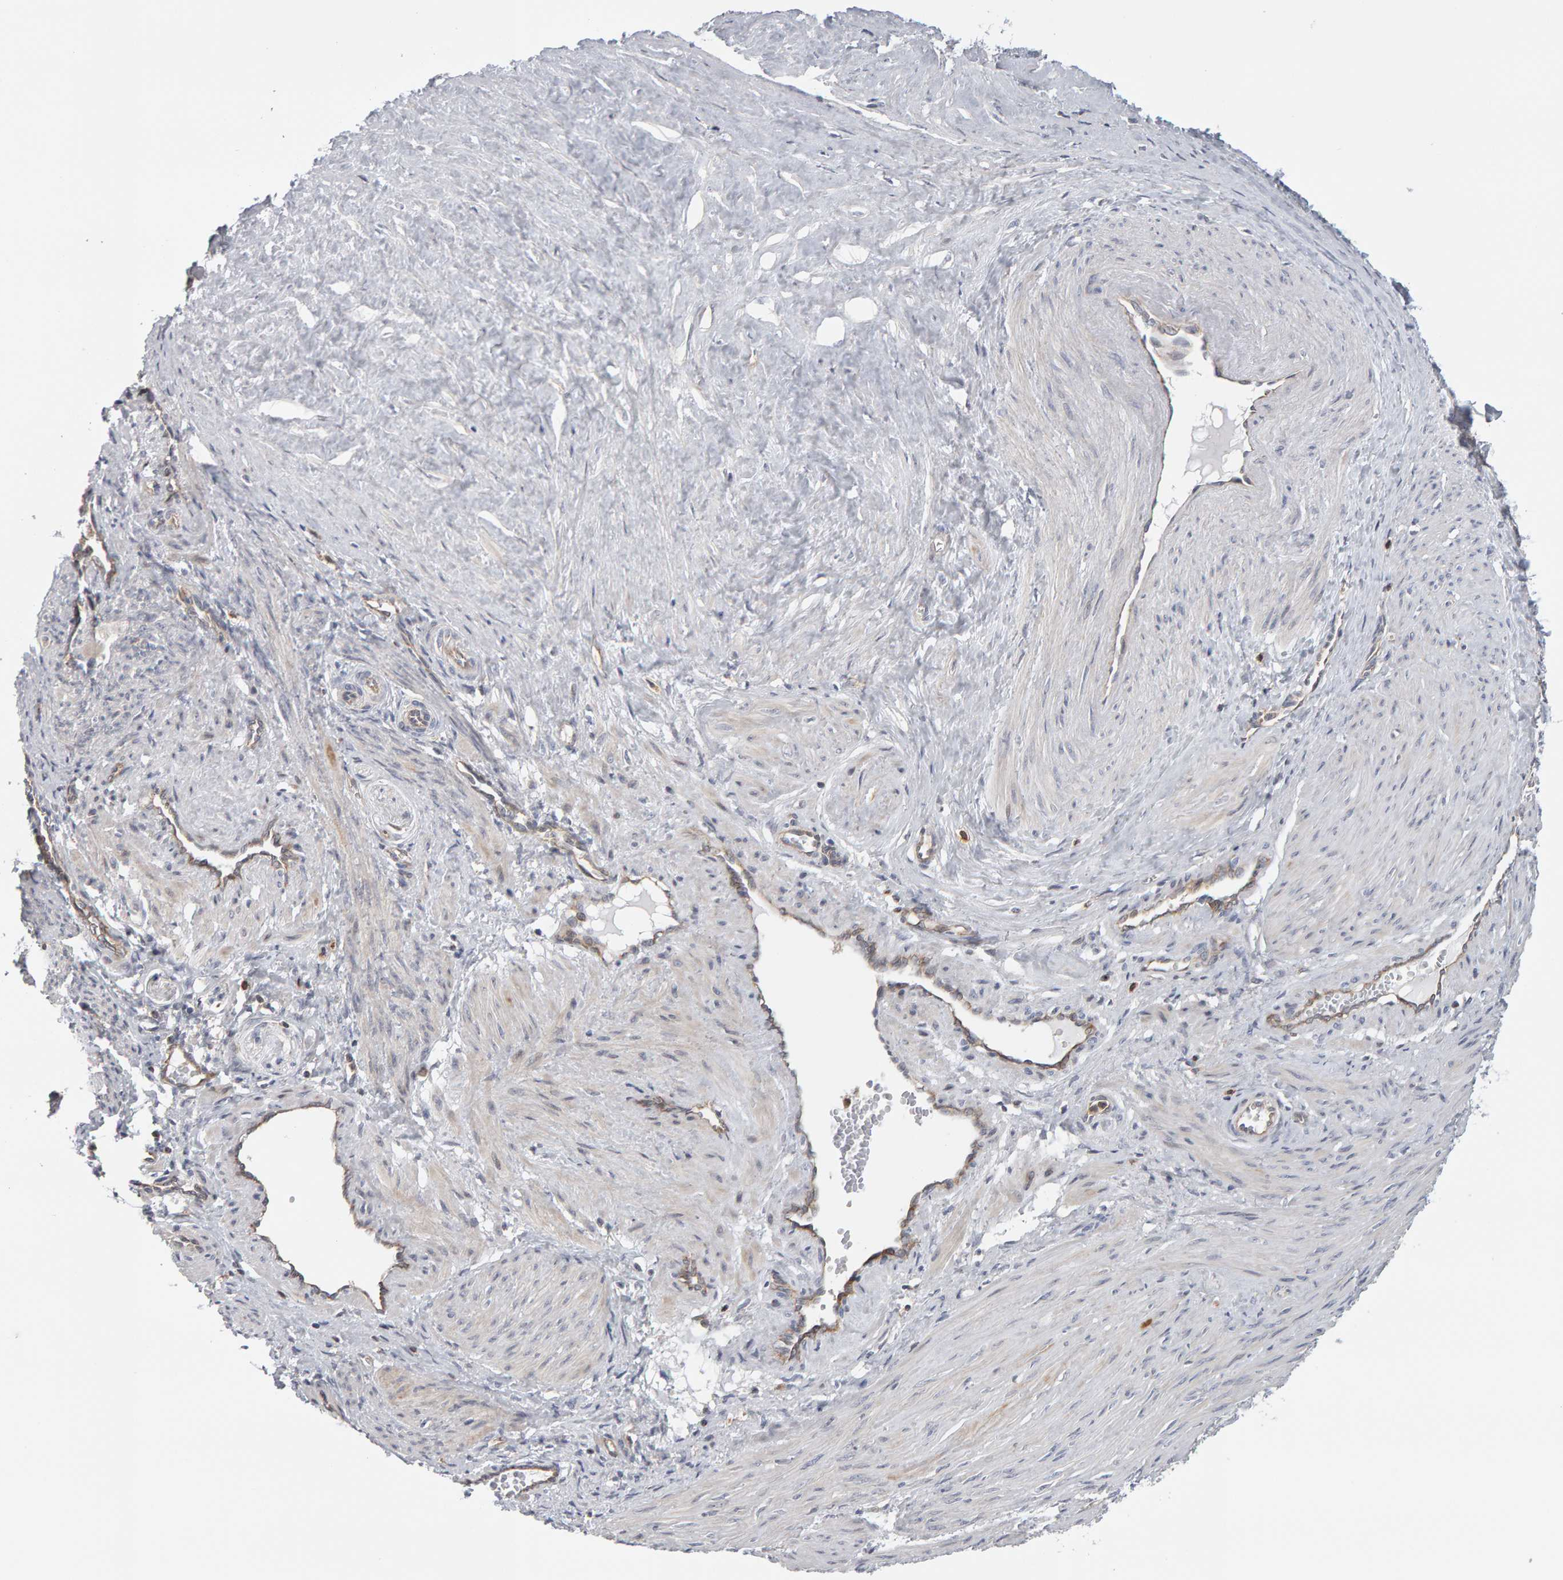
{"staining": {"intensity": "weak", "quantity": "<25%", "location": "cytoplasmic/membranous"}, "tissue": "smooth muscle", "cell_type": "Smooth muscle cells", "image_type": "normal", "snomed": [{"axis": "morphology", "description": "Normal tissue, NOS"}, {"axis": "topography", "description": "Endometrium"}], "caption": "An immunohistochemistry (IHC) histopathology image of benign smooth muscle is shown. There is no staining in smooth muscle cells of smooth muscle. (Stains: DAB (3,3'-diaminobenzidine) immunohistochemistry (IHC) with hematoxylin counter stain, Microscopy: brightfield microscopy at high magnification).", "gene": "MSRA", "patient": {"sex": "female", "age": 33}}